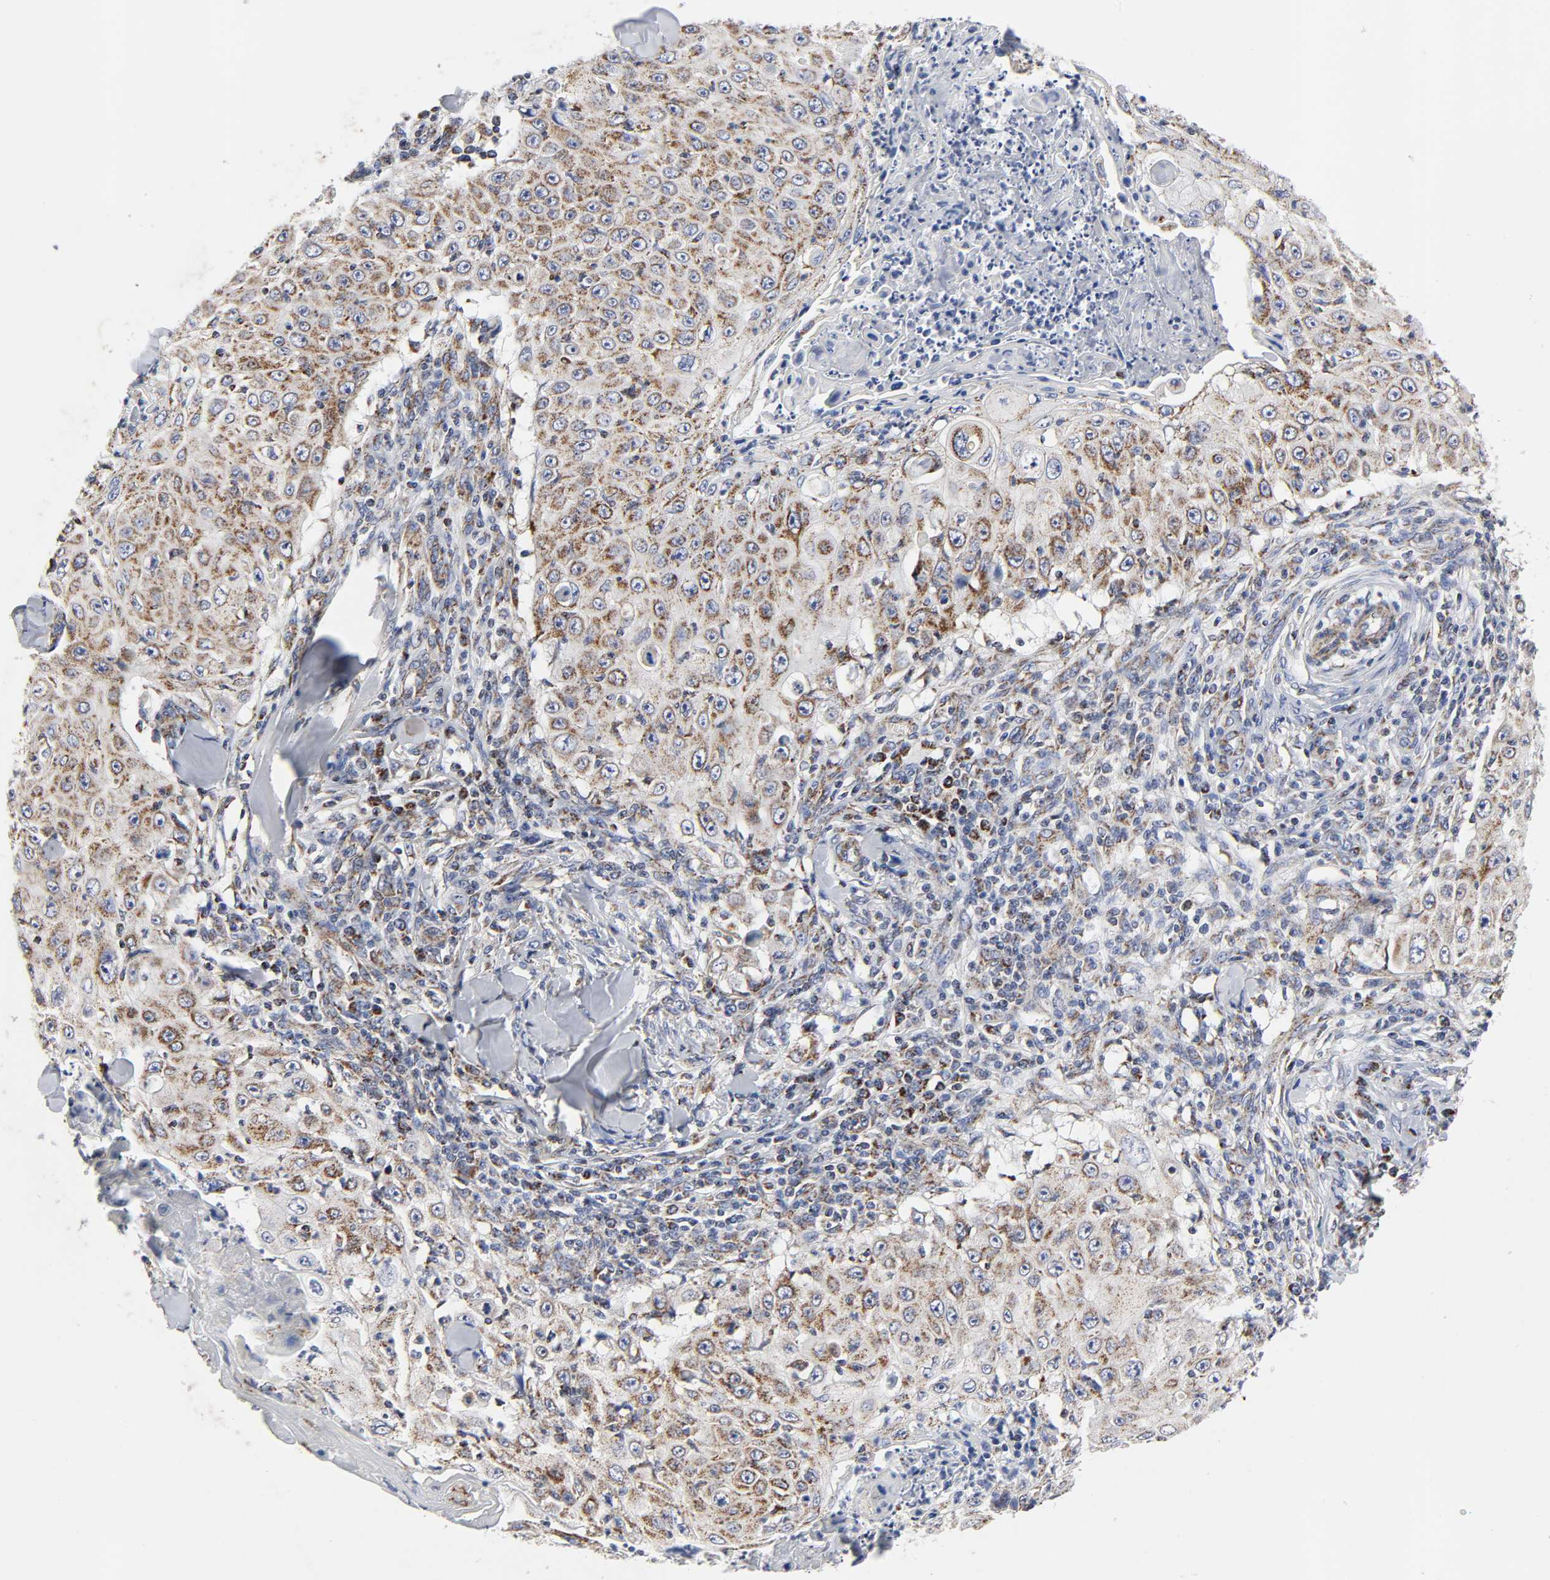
{"staining": {"intensity": "moderate", "quantity": ">75%", "location": "cytoplasmic/membranous"}, "tissue": "skin cancer", "cell_type": "Tumor cells", "image_type": "cancer", "snomed": [{"axis": "morphology", "description": "Squamous cell carcinoma, NOS"}, {"axis": "topography", "description": "Skin"}], "caption": "IHC (DAB) staining of skin cancer (squamous cell carcinoma) exhibits moderate cytoplasmic/membranous protein positivity in approximately >75% of tumor cells.", "gene": "AOPEP", "patient": {"sex": "male", "age": 86}}